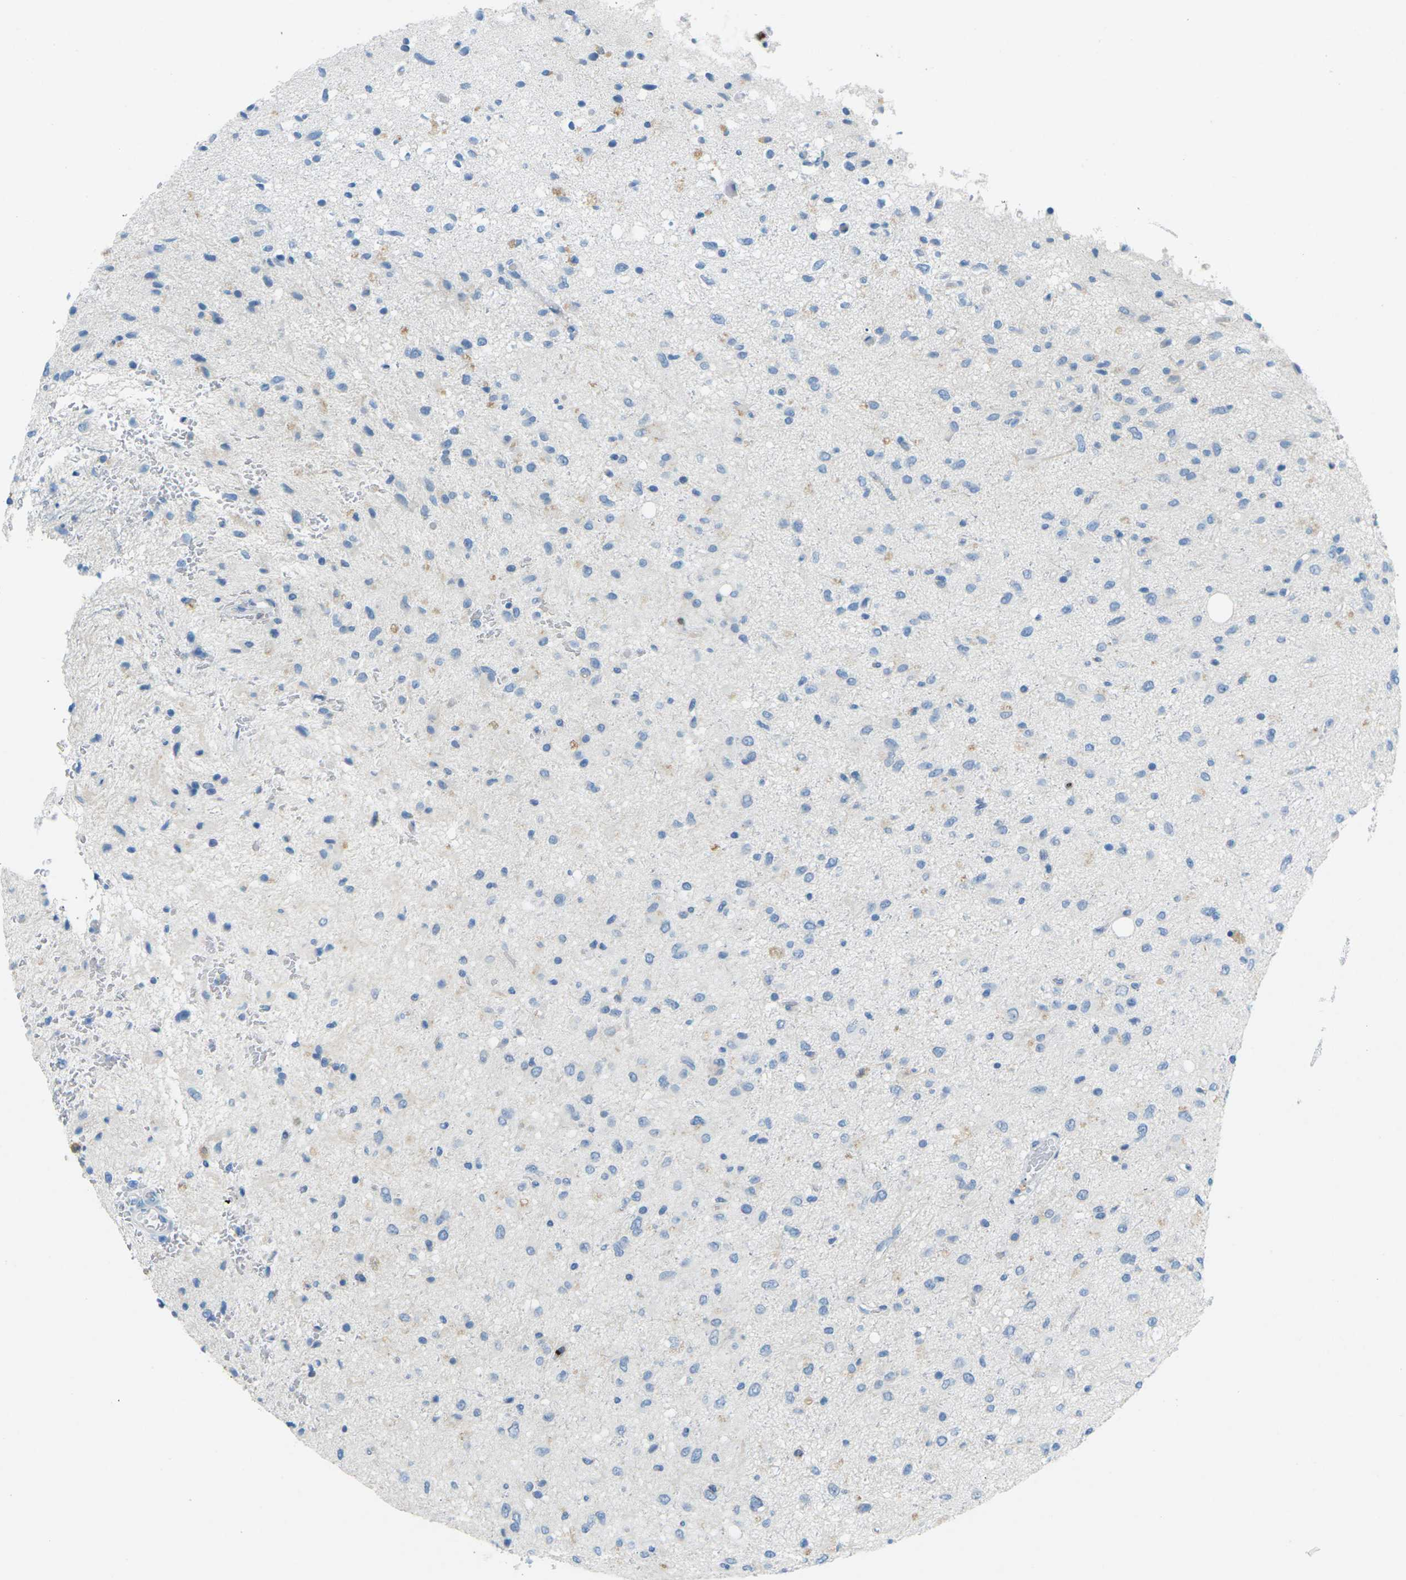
{"staining": {"intensity": "weak", "quantity": "<25%", "location": "cytoplasmic/membranous"}, "tissue": "glioma", "cell_type": "Tumor cells", "image_type": "cancer", "snomed": [{"axis": "morphology", "description": "Glioma, malignant, Low grade"}, {"axis": "topography", "description": "Brain"}], "caption": "Tumor cells are negative for brown protein staining in glioma.", "gene": "CDH16", "patient": {"sex": "male", "age": 77}}